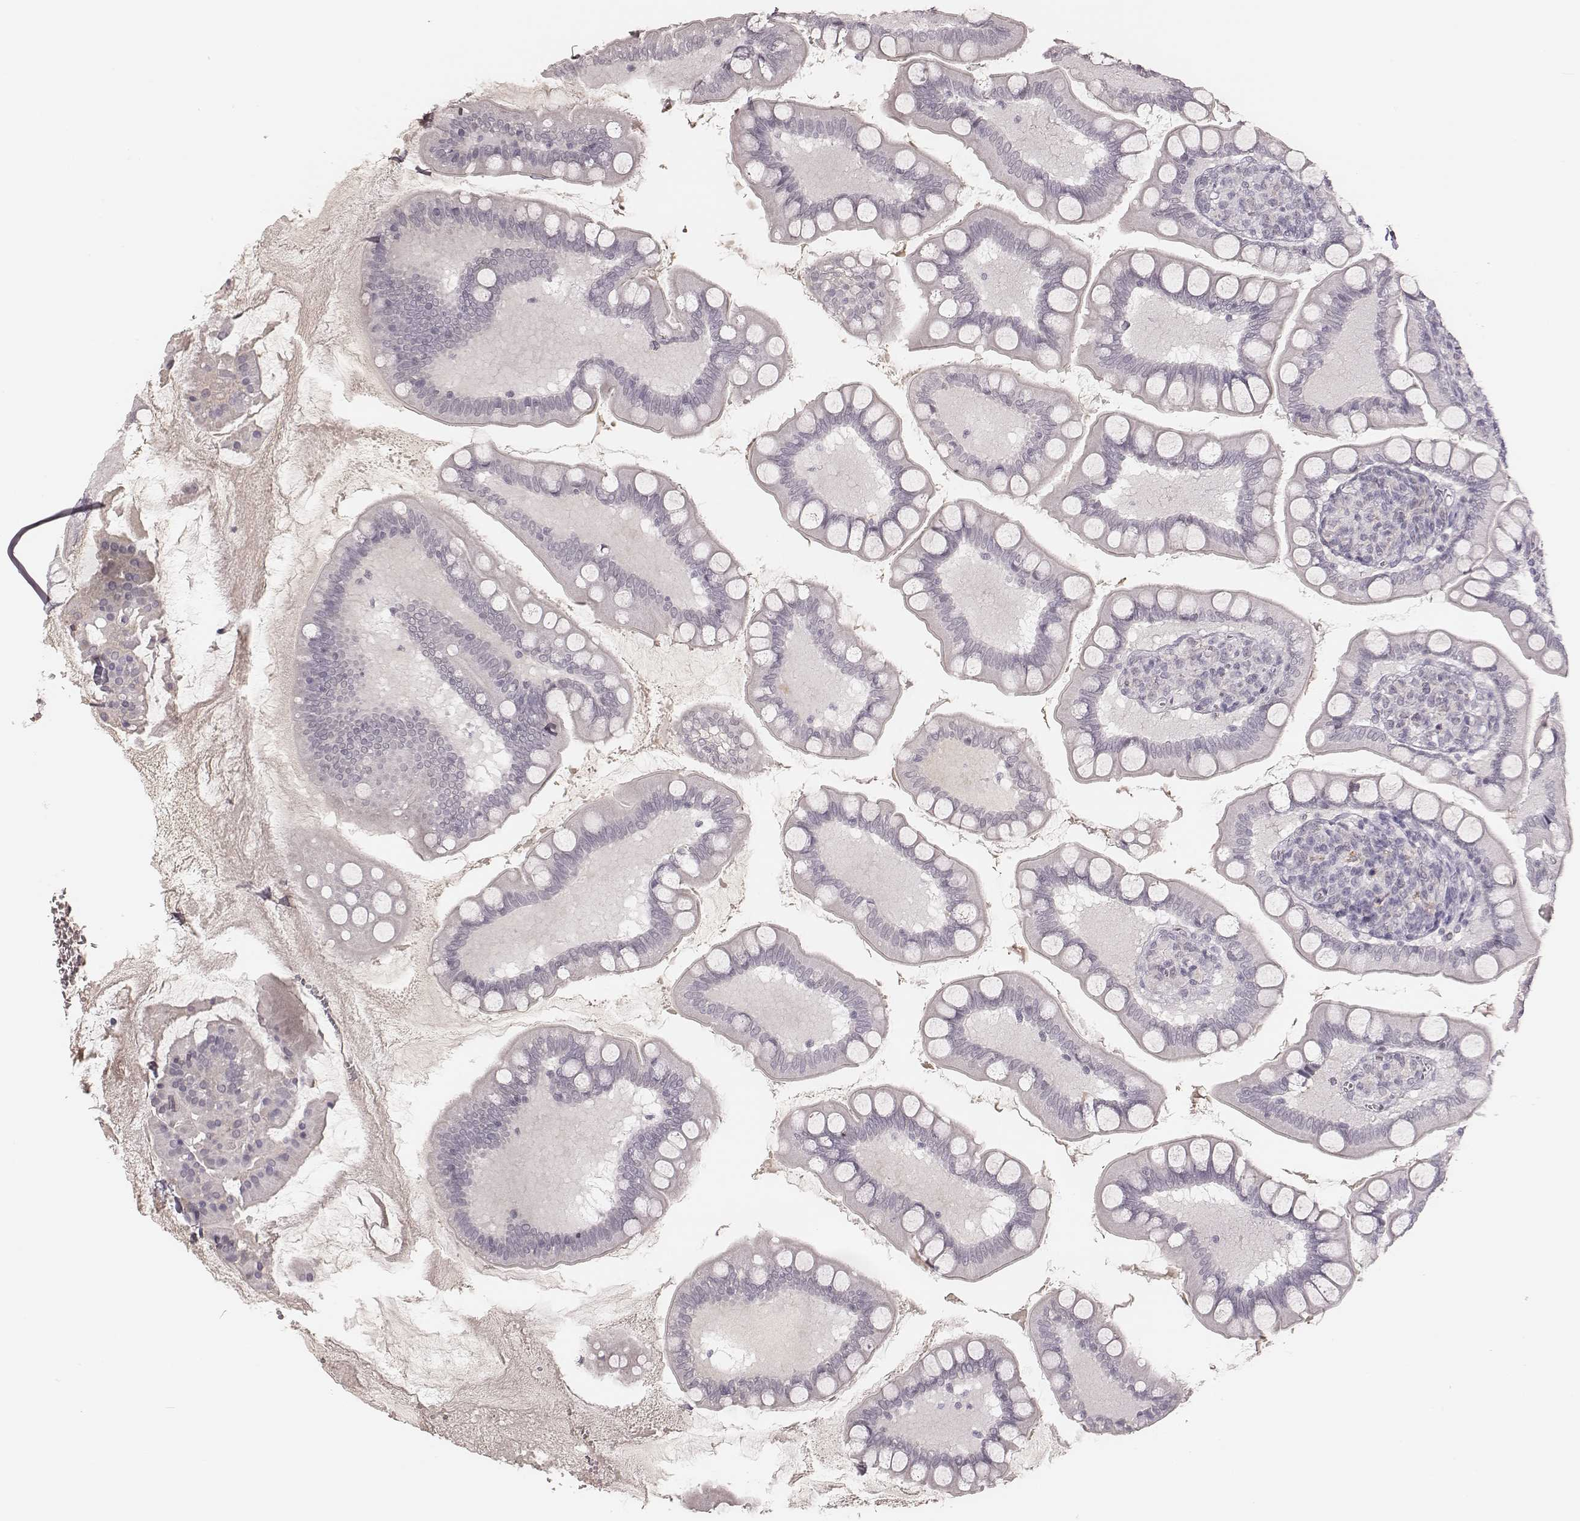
{"staining": {"intensity": "negative", "quantity": "none", "location": "none"}, "tissue": "small intestine", "cell_type": "Glandular cells", "image_type": "normal", "snomed": [{"axis": "morphology", "description": "Normal tissue, NOS"}, {"axis": "topography", "description": "Small intestine"}], "caption": "Image shows no protein positivity in glandular cells of unremarkable small intestine.", "gene": "MSX1", "patient": {"sex": "female", "age": 56}}